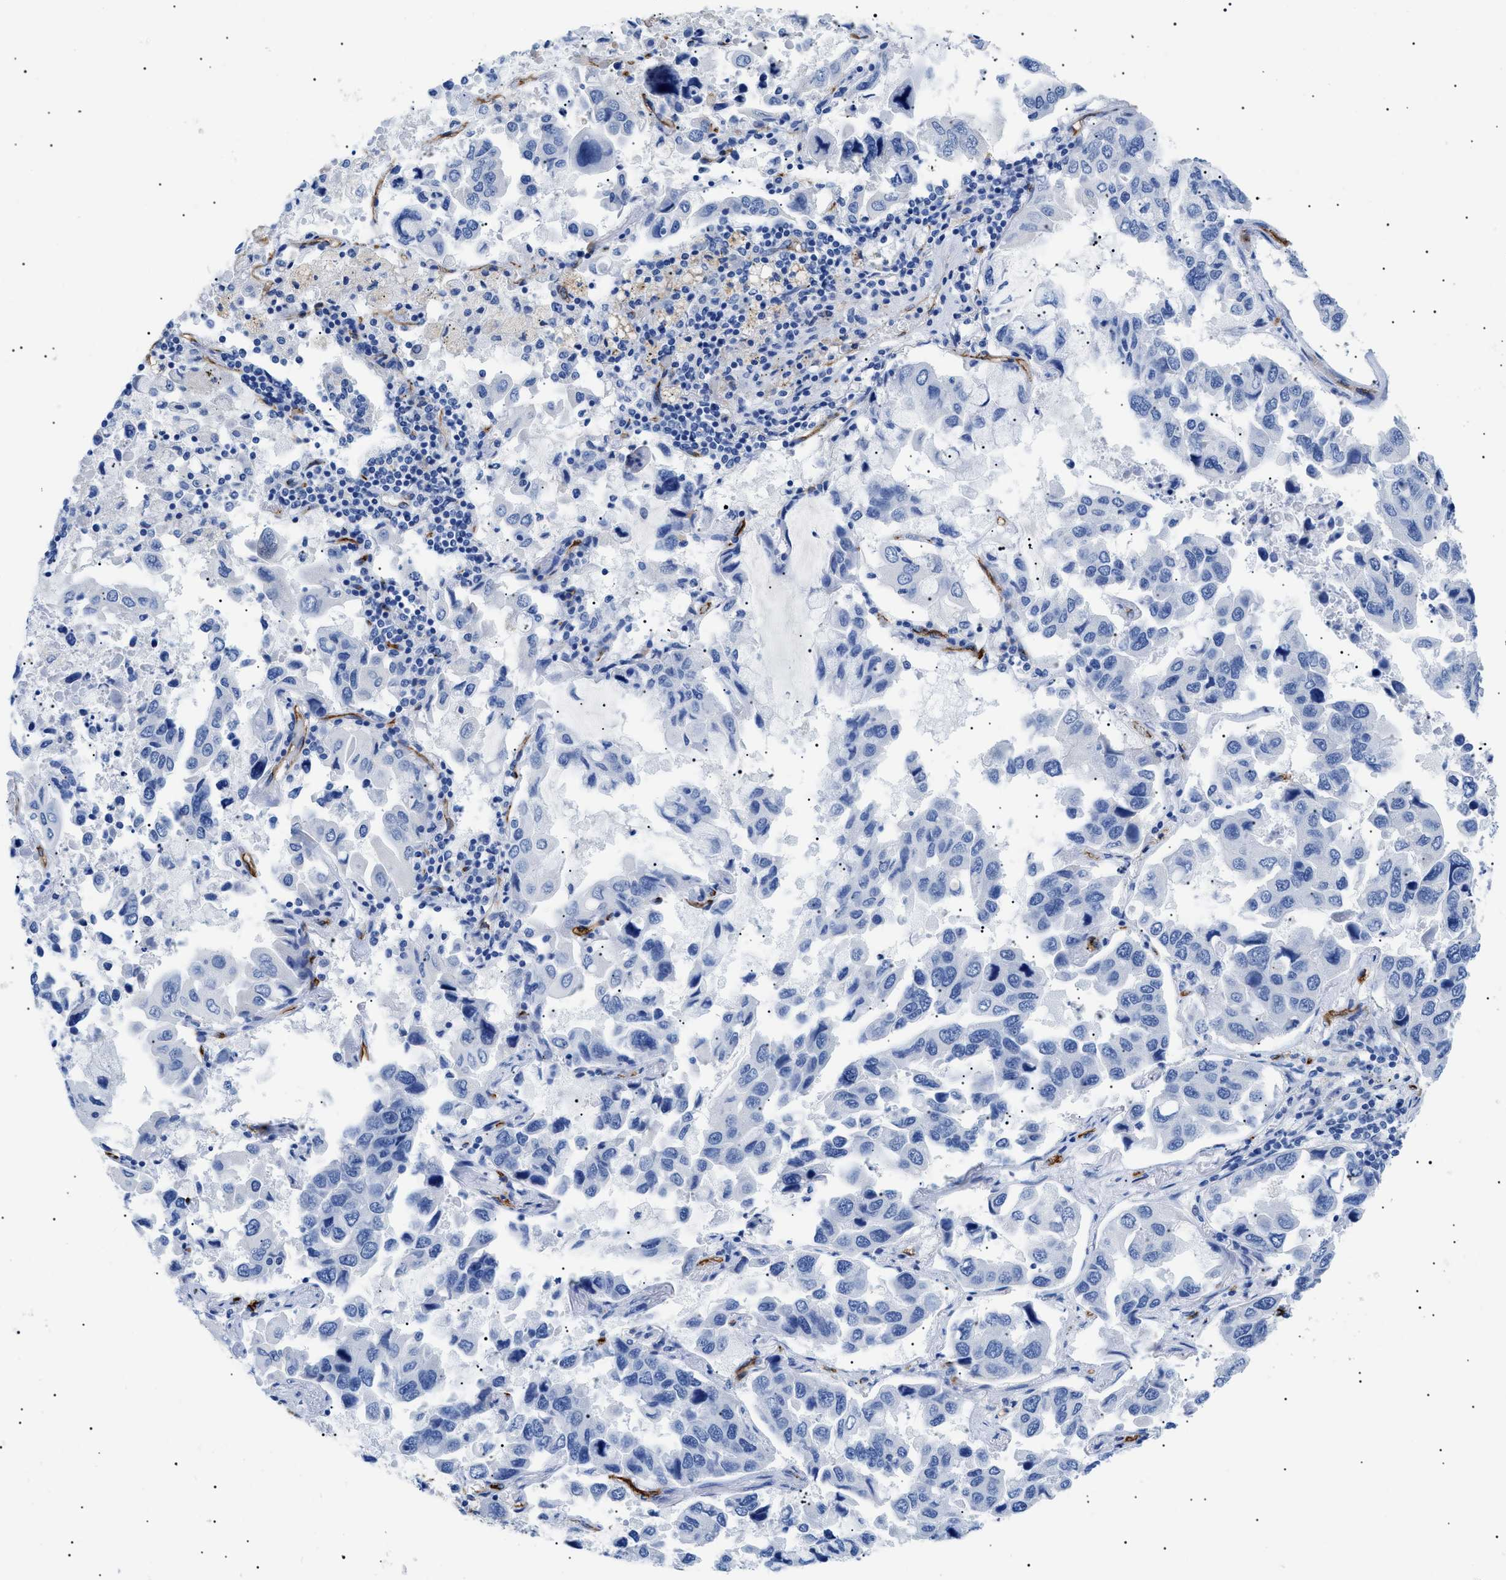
{"staining": {"intensity": "negative", "quantity": "none", "location": "none"}, "tissue": "lung cancer", "cell_type": "Tumor cells", "image_type": "cancer", "snomed": [{"axis": "morphology", "description": "Adenocarcinoma, NOS"}, {"axis": "topography", "description": "Lung"}], "caption": "IHC of lung cancer (adenocarcinoma) demonstrates no positivity in tumor cells.", "gene": "PODXL", "patient": {"sex": "male", "age": 64}}